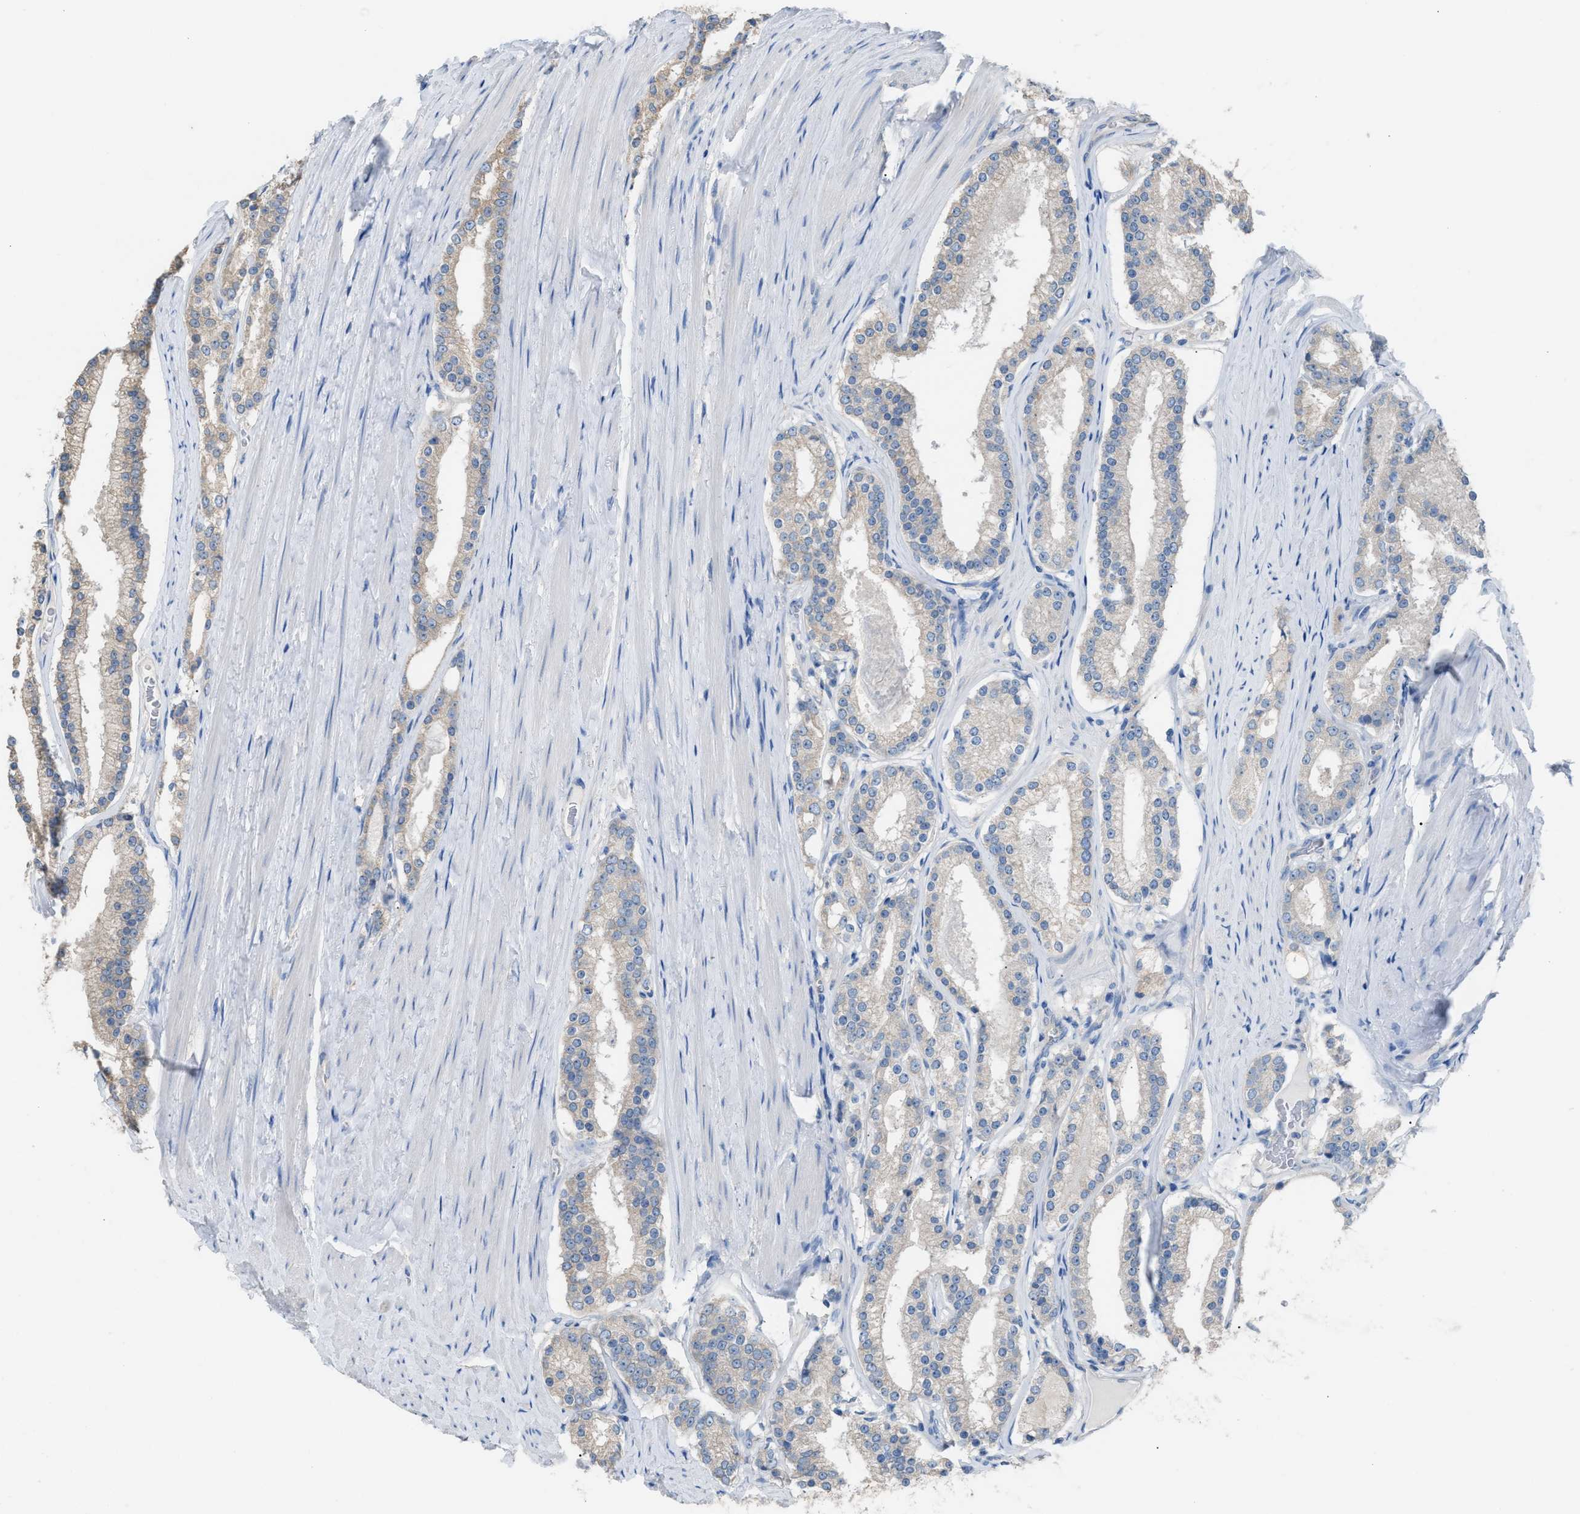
{"staining": {"intensity": "negative", "quantity": "none", "location": "none"}, "tissue": "prostate cancer", "cell_type": "Tumor cells", "image_type": "cancer", "snomed": [{"axis": "morphology", "description": "Adenocarcinoma, Low grade"}, {"axis": "topography", "description": "Prostate"}], "caption": "Immunohistochemical staining of human low-grade adenocarcinoma (prostate) demonstrates no significant positivity in tumor cells.", "gene": "NQO2", "patient": {"sex": "male", "age": 70}}